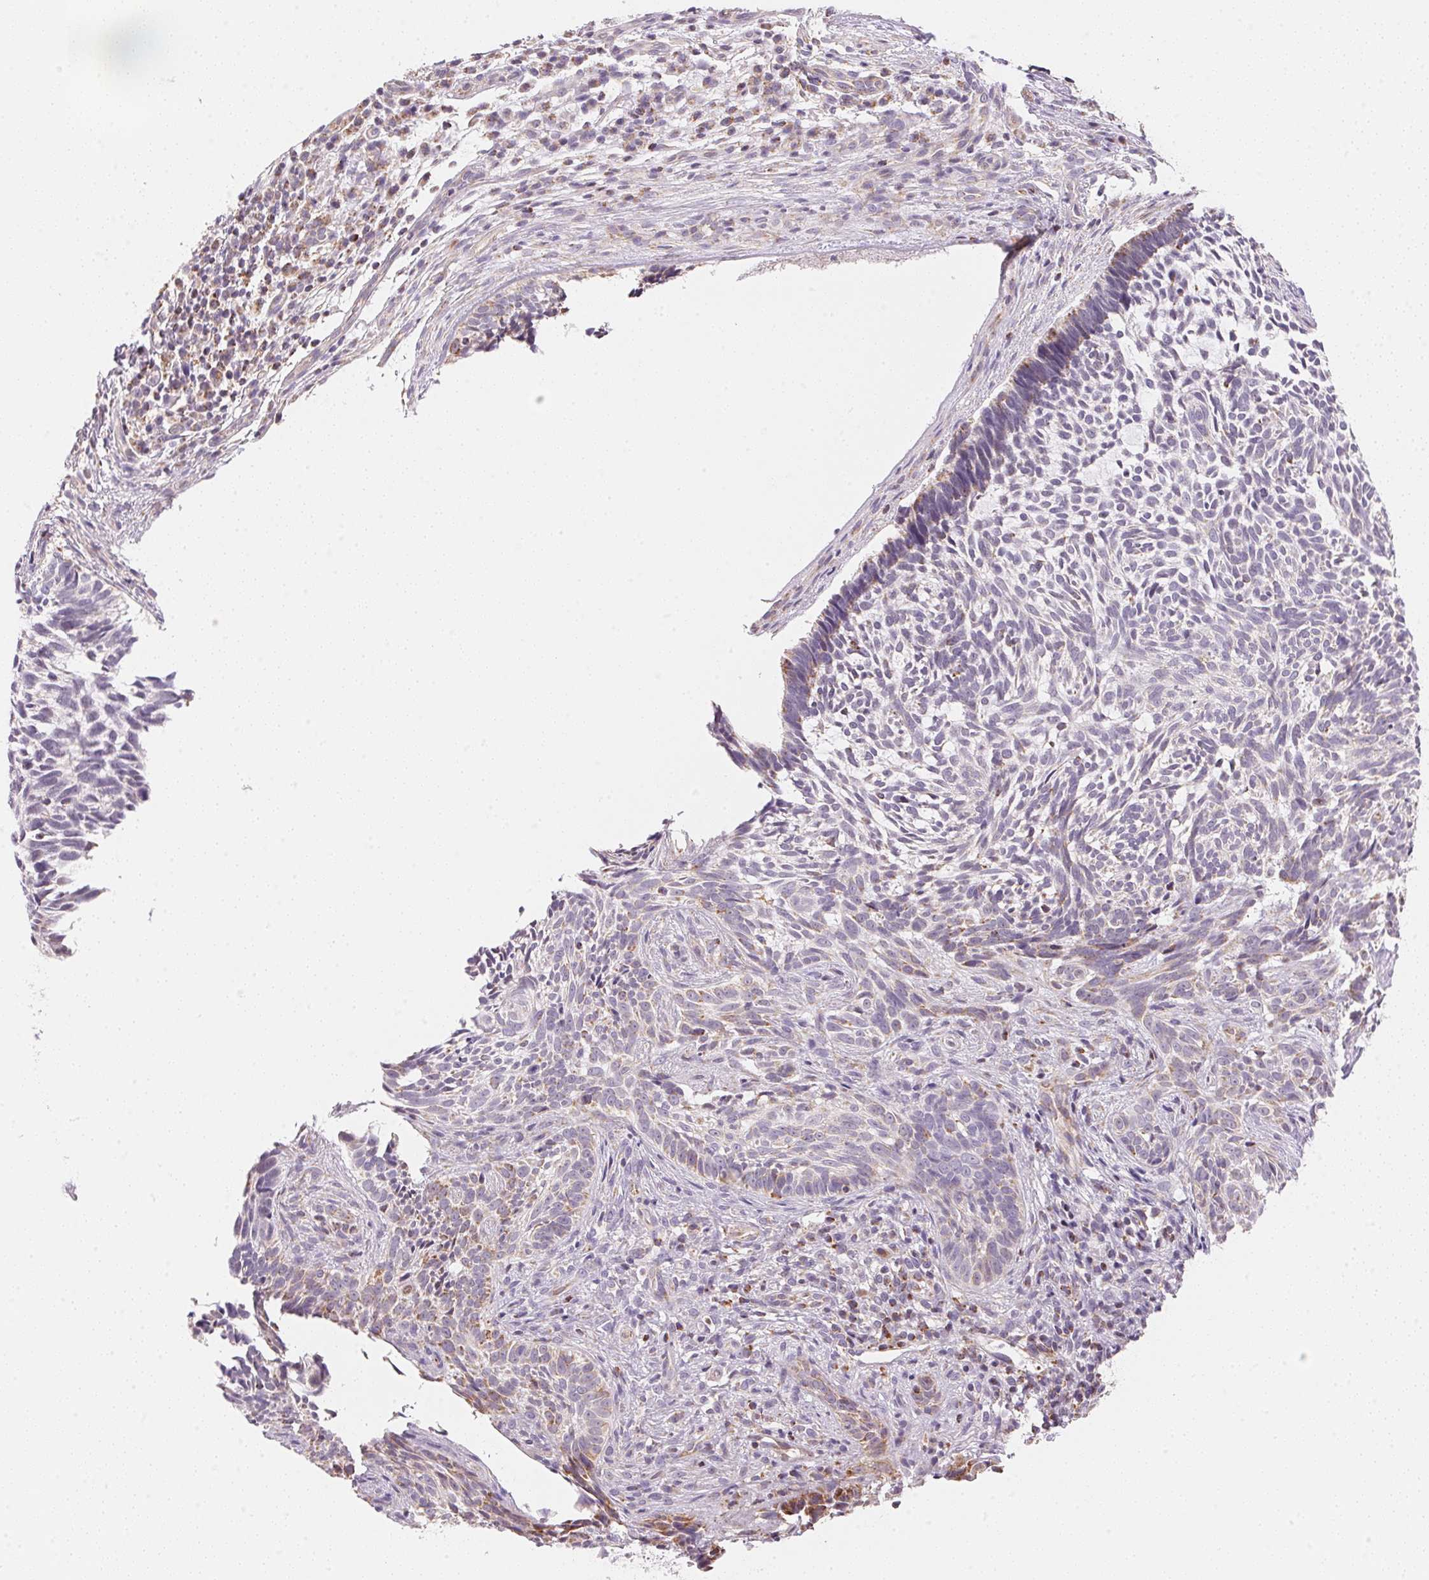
{"staining": {"intensity": "weak", "quantity": "<25%", "location": "cytoplasmic/membranous"}, "tissue": "skin cancer", "cell_type": "Tumor cells", "image_type": "cancer", "snomed": [{"axis": "morphology", "description": "Basal cell carcinoma"}, {"axis": "topography", "description": "Skin"}], "caption": "Tumor cells show no significant protein positivity in skin cancer (basal cell carcinoma). Nuclei are stained in blue.", "gene": "GIPC2", "patient": {"sex": "male", "age": 65}}